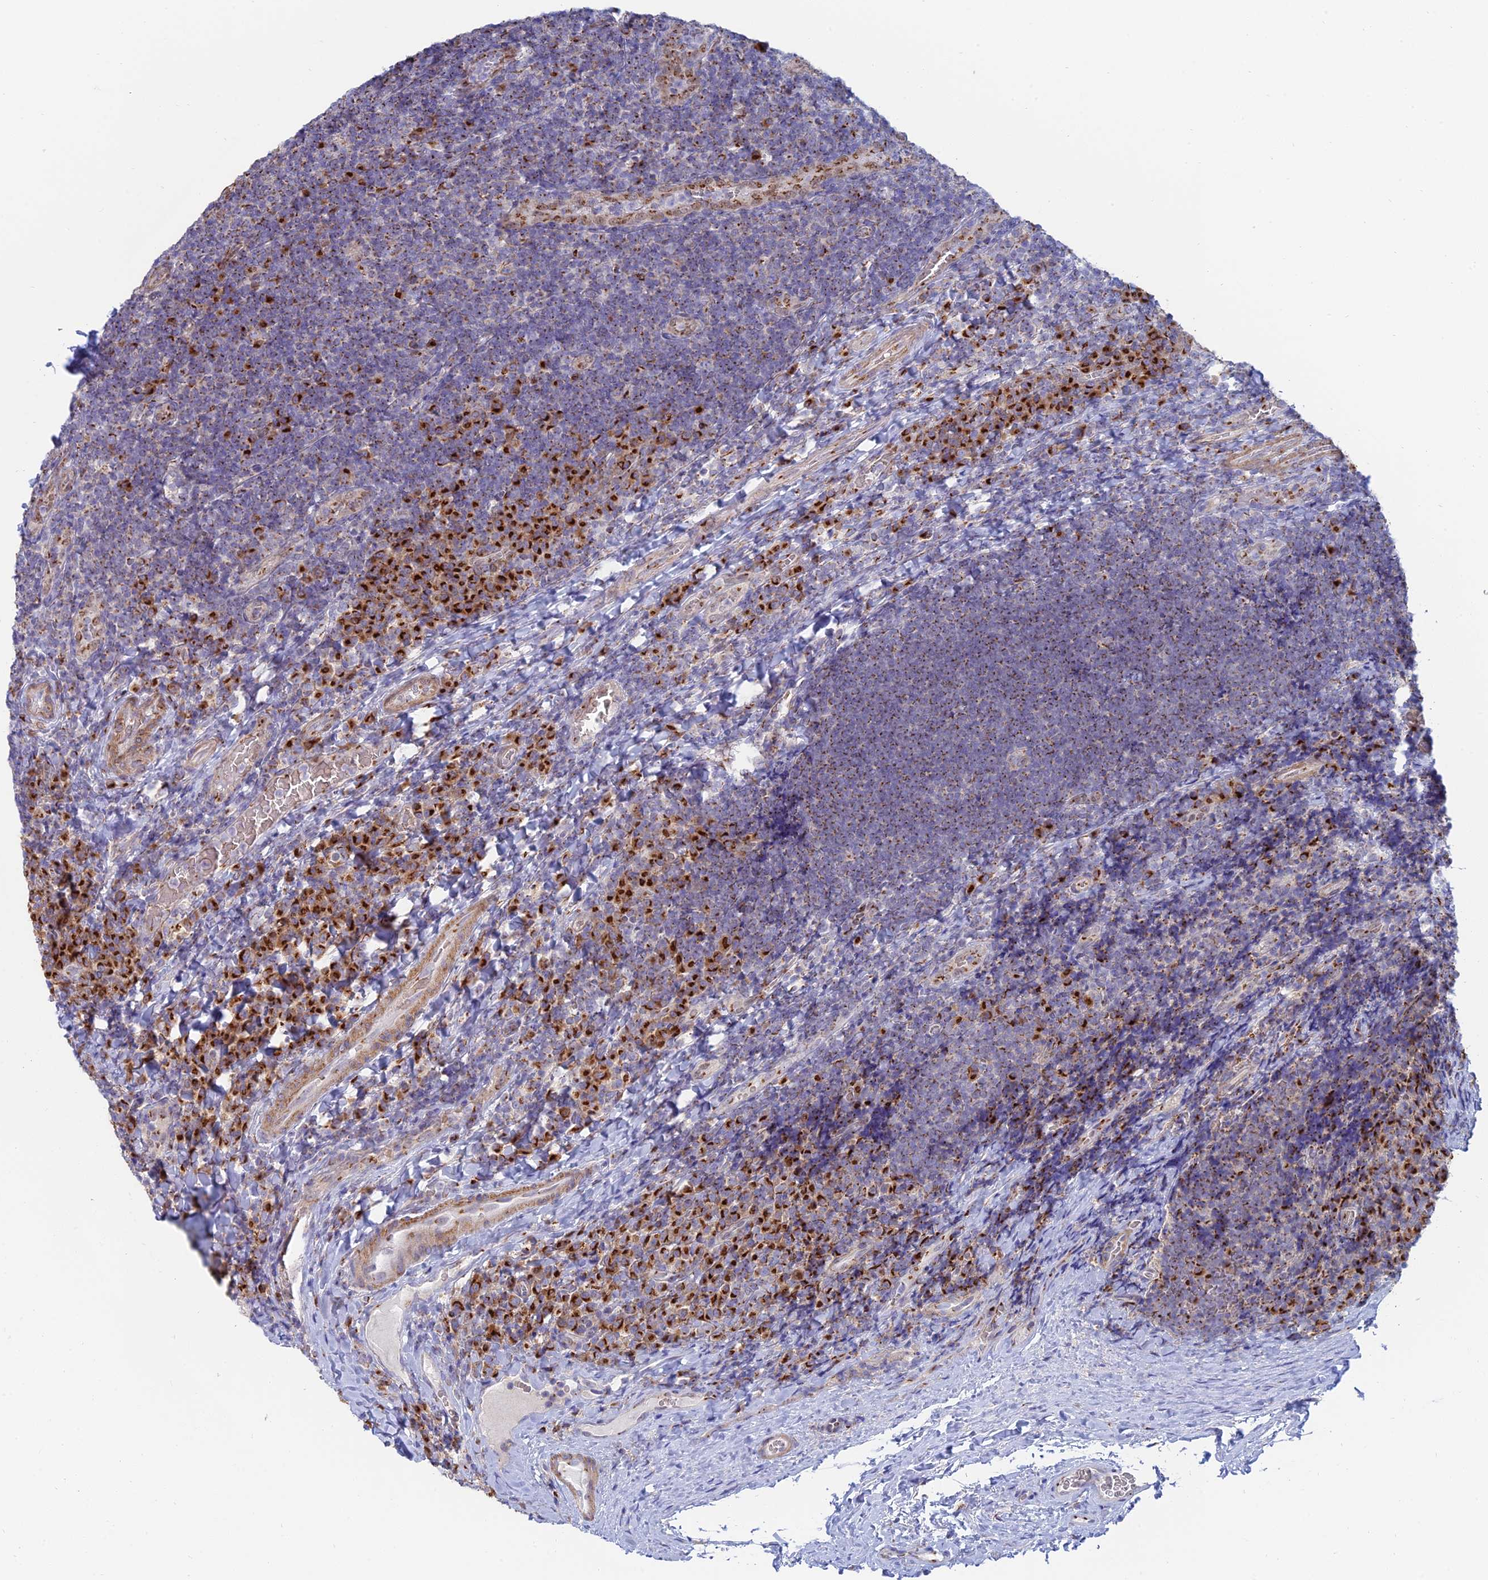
{"staining": {"intensity": "strong", "quantity": ">75%", "location": "cytoplasmic/membranous"}, "tissue": "tonsil", "cell_type": "Germinal center cells", "image_type": "normal", "snomed": [{"axis": "morphology", "description": "Normal tissue, NOS"}, {"axis": "topography", "description": "Tonsil"}], "caption": "The micrograph exhibits immunohistochemical staining of normal tonsil. There is strong cytoplasmic/membranous expression is identified in about >75% of germinal center cells. Using DAB (3,3'-diaminobenzidine) (brown) and hematoxylin (blue) stains, captured at high magnification using brightfield microscopy.", "gene": "ENSG00000267561", "patient": {"sex": "male", "age": 17}}